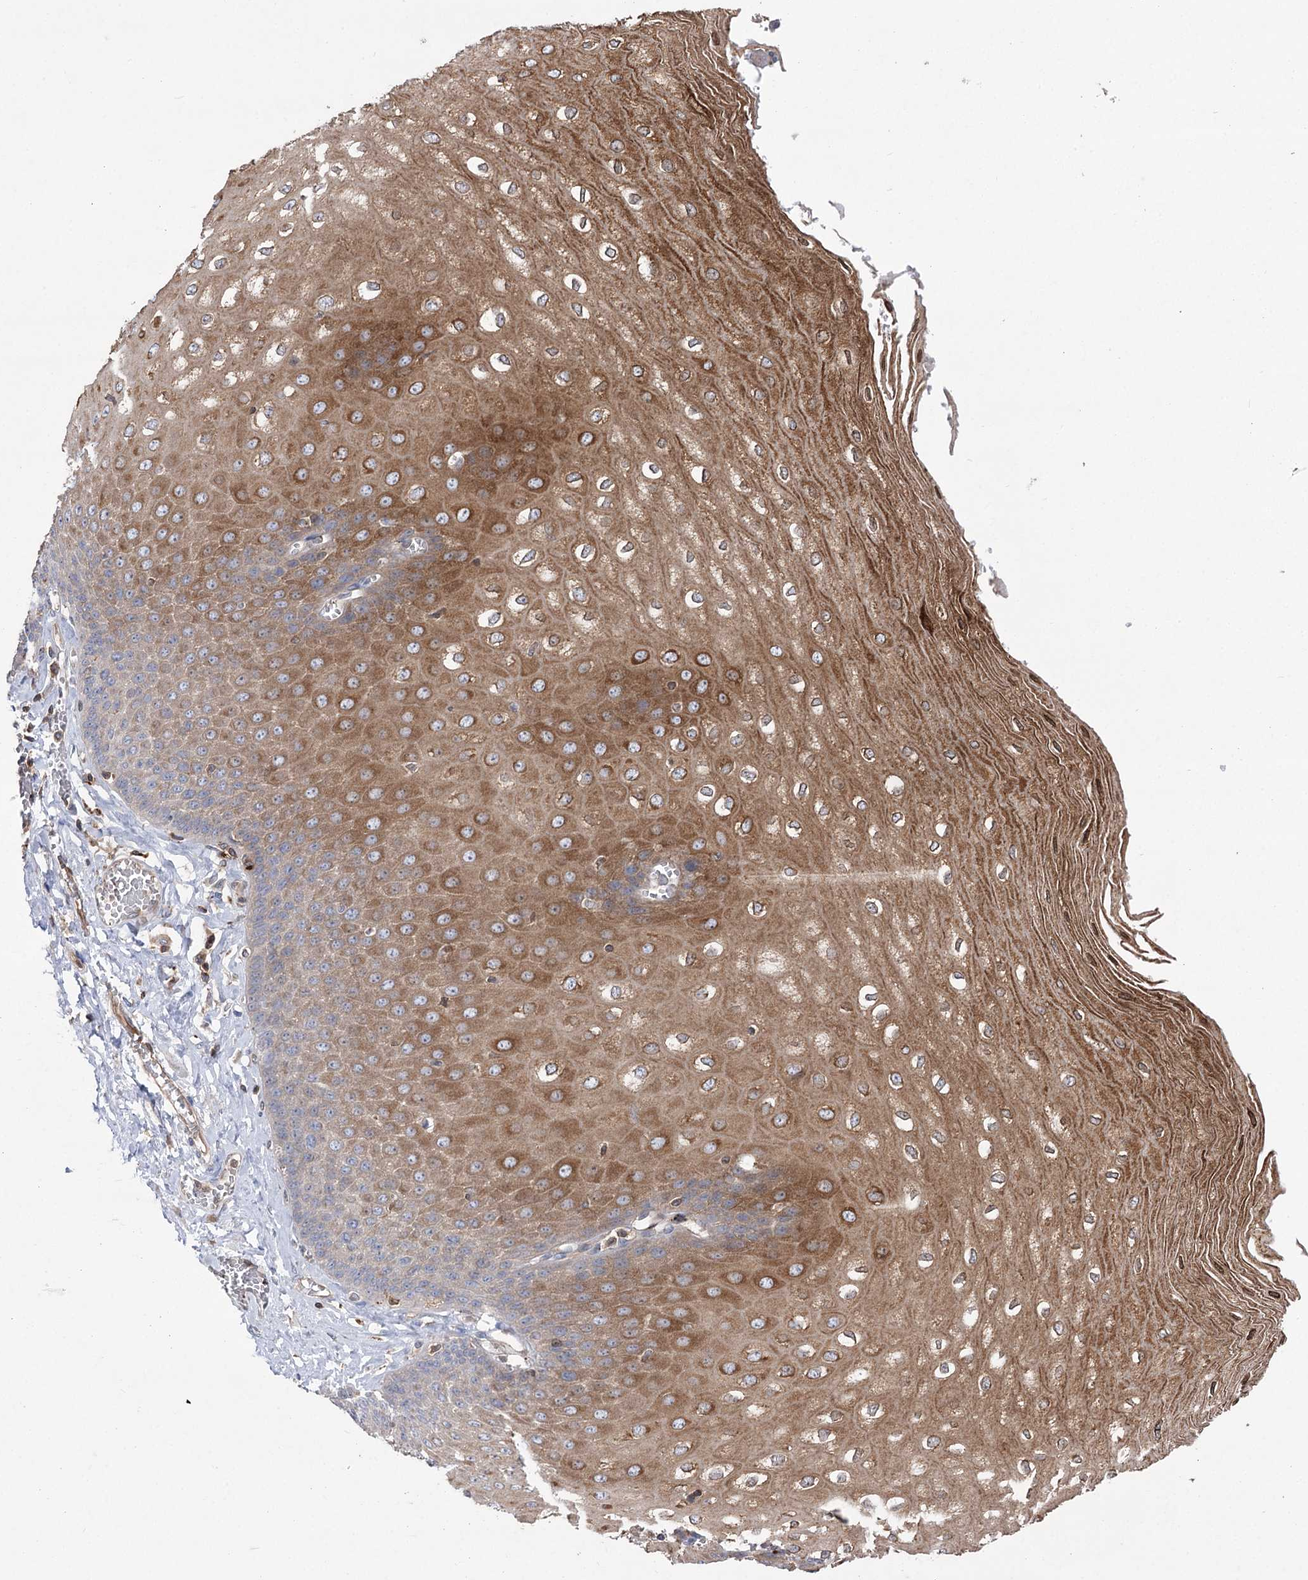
{"staining": {"intensity": "strong", "quantity": "<25%", "location": "cytoplasmic/membranous"}, "tissue": "esophagus", "cell_type": "Squamous epithelial cells", "image_type": "normal", "snomed": [{"axis": "morphology", "description": "Normal tissue, NOS"}, {"axis": "topography", "description": "Esophagus"}], "caption": "Normal esophagus exhibits strong cytoplasmic/membranous expression in about <25% of squamous epithelial cells, visualized by immunohistochemistry.", "gene": "VPS37B", "patient": {"sex": "male", "age": 60}}